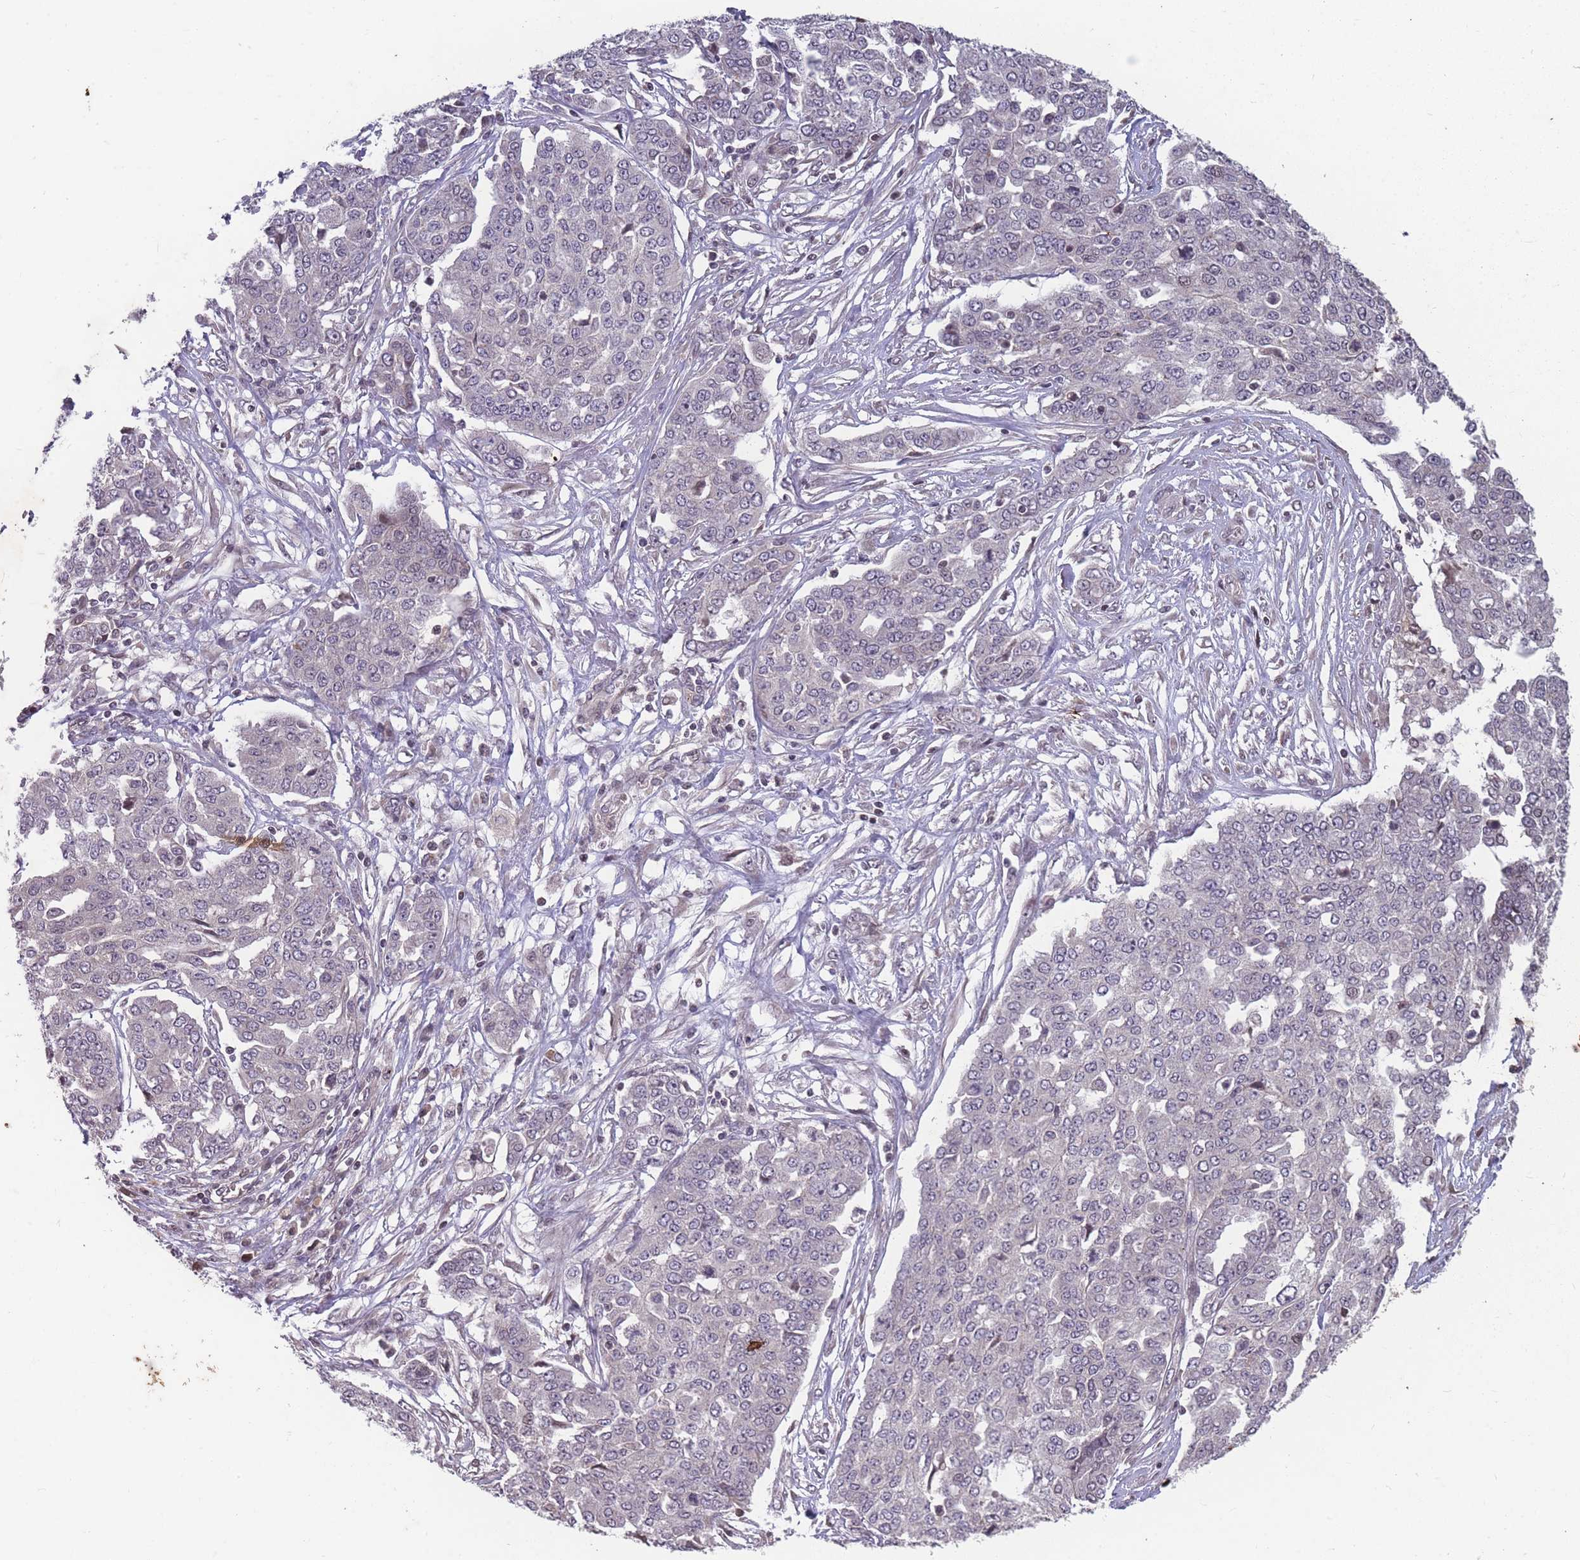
{"staining": {"intensity": "negative", "quantity": "none", "location": "none"}, "tissue": "ovarian cancer", "cell_type": "Tumor cells", "image_type": "cancer", "snomed": [{"axis": "morphology", "description": "Cystadenocarcinoma, serous, NOS"}, {"axis": "topography", "description": "Soft tissue"}, {"axis": "topography", "description": "Ovary"}], "caption": "Immunohistochemistry (IHC) photomicrograph of human ovarian cancer stained for a protein (brown), which displays no positivity in tumor cells.", "gene": "GGT5", "patient": {"sex": "female", "age": 57}}